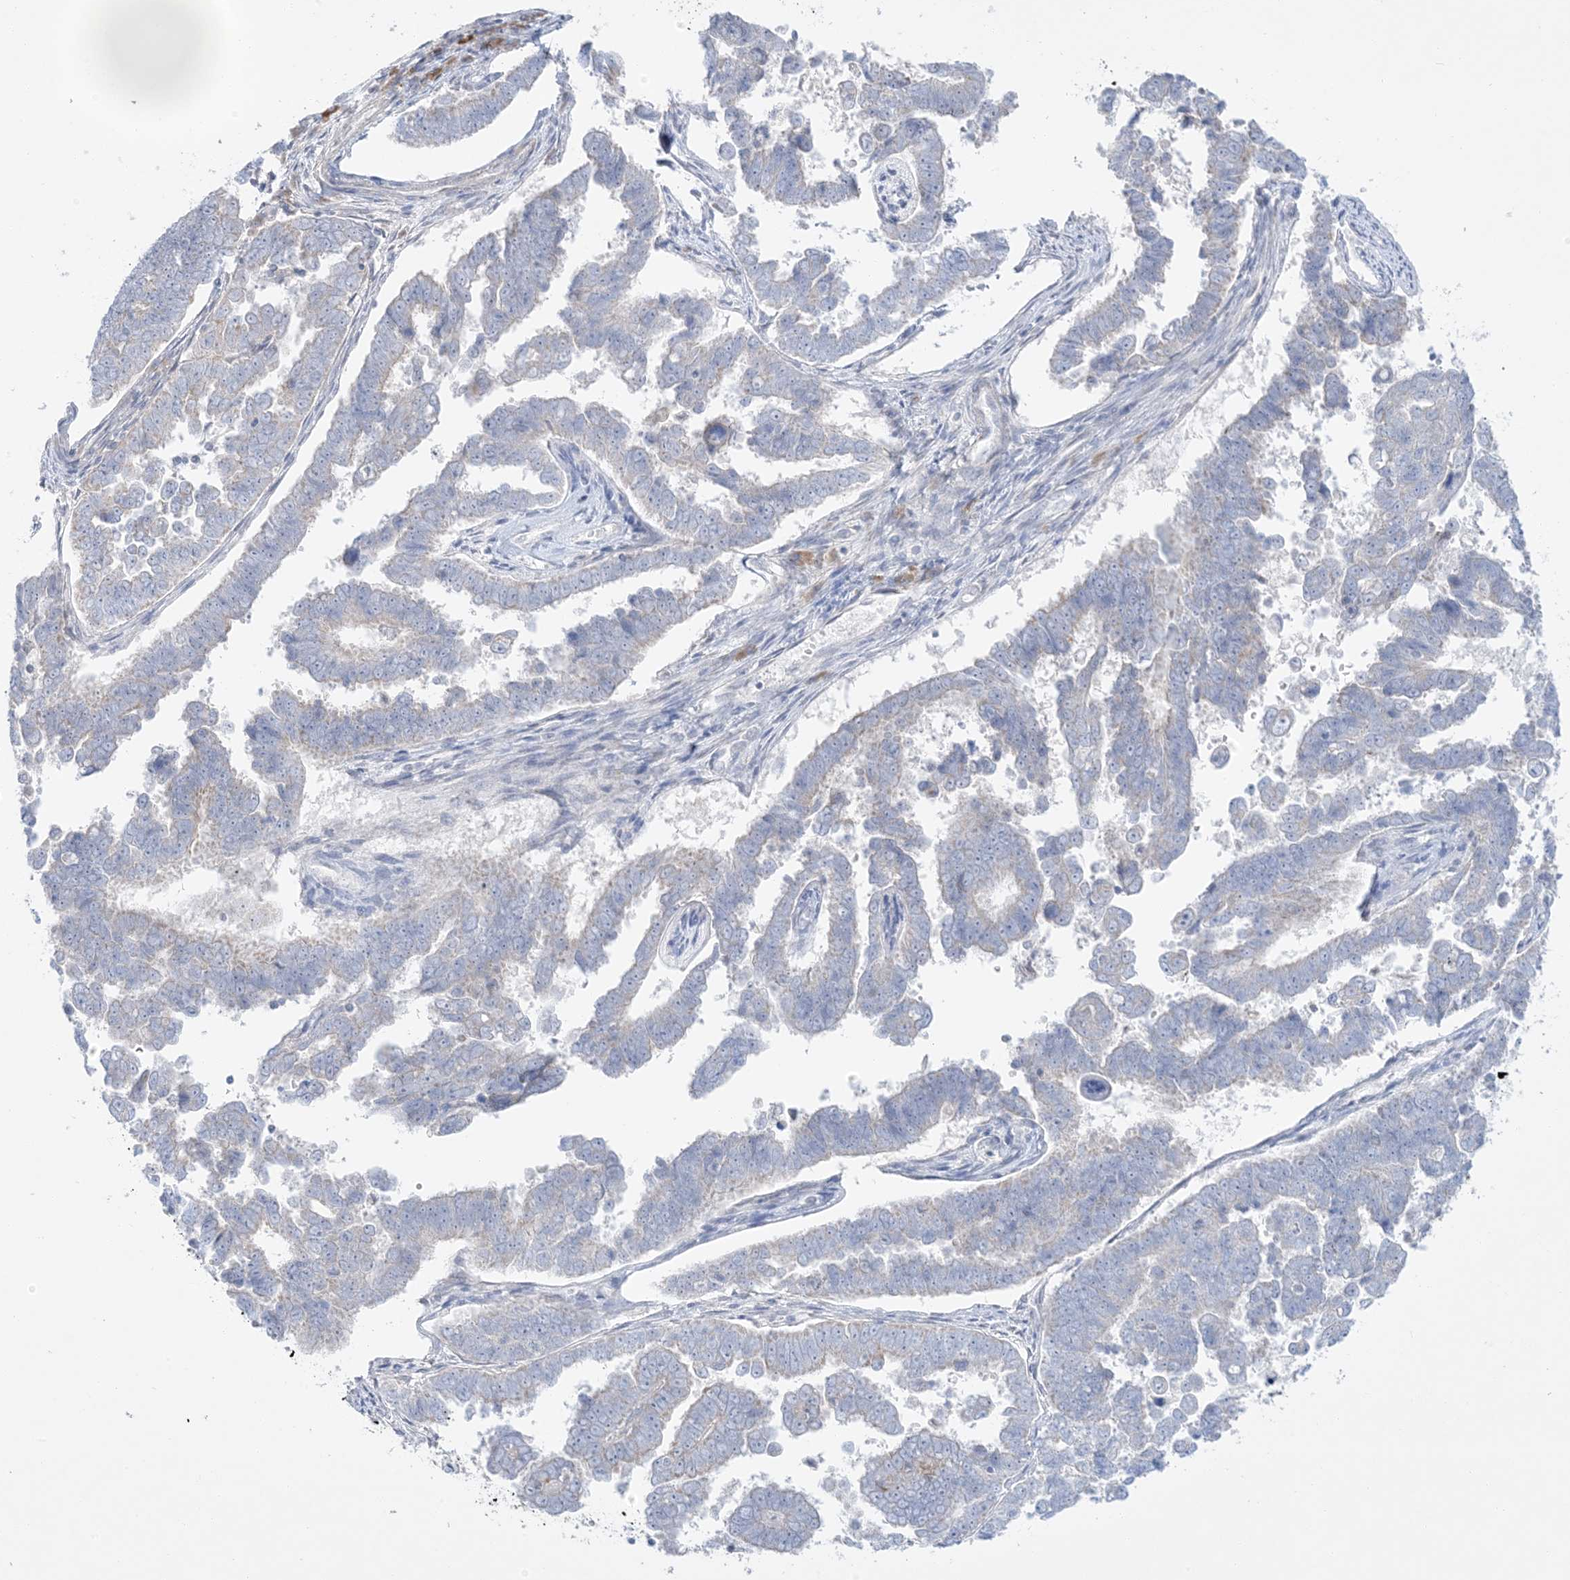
{"staining": {"intensity": "negative", "quantity": "none", "location": "none"}, "tissue": "endometrial cancer", "cell_type": "Tumor cells", "image_type": "cancer", "snomed": [{"axis": "morphology", "description": "Adenocarcinoma, NOS"}, {"axis": "topography", "description": "Endometrium"}], "caption": "DAB (3,3'-diaminobenzidine) immunohistochemical staining of endometrial adenocarcinoma displays no significant positivity in tumor cells.", "gene": "FAM184A", "patient": {"sex": "female", "age": 75}}